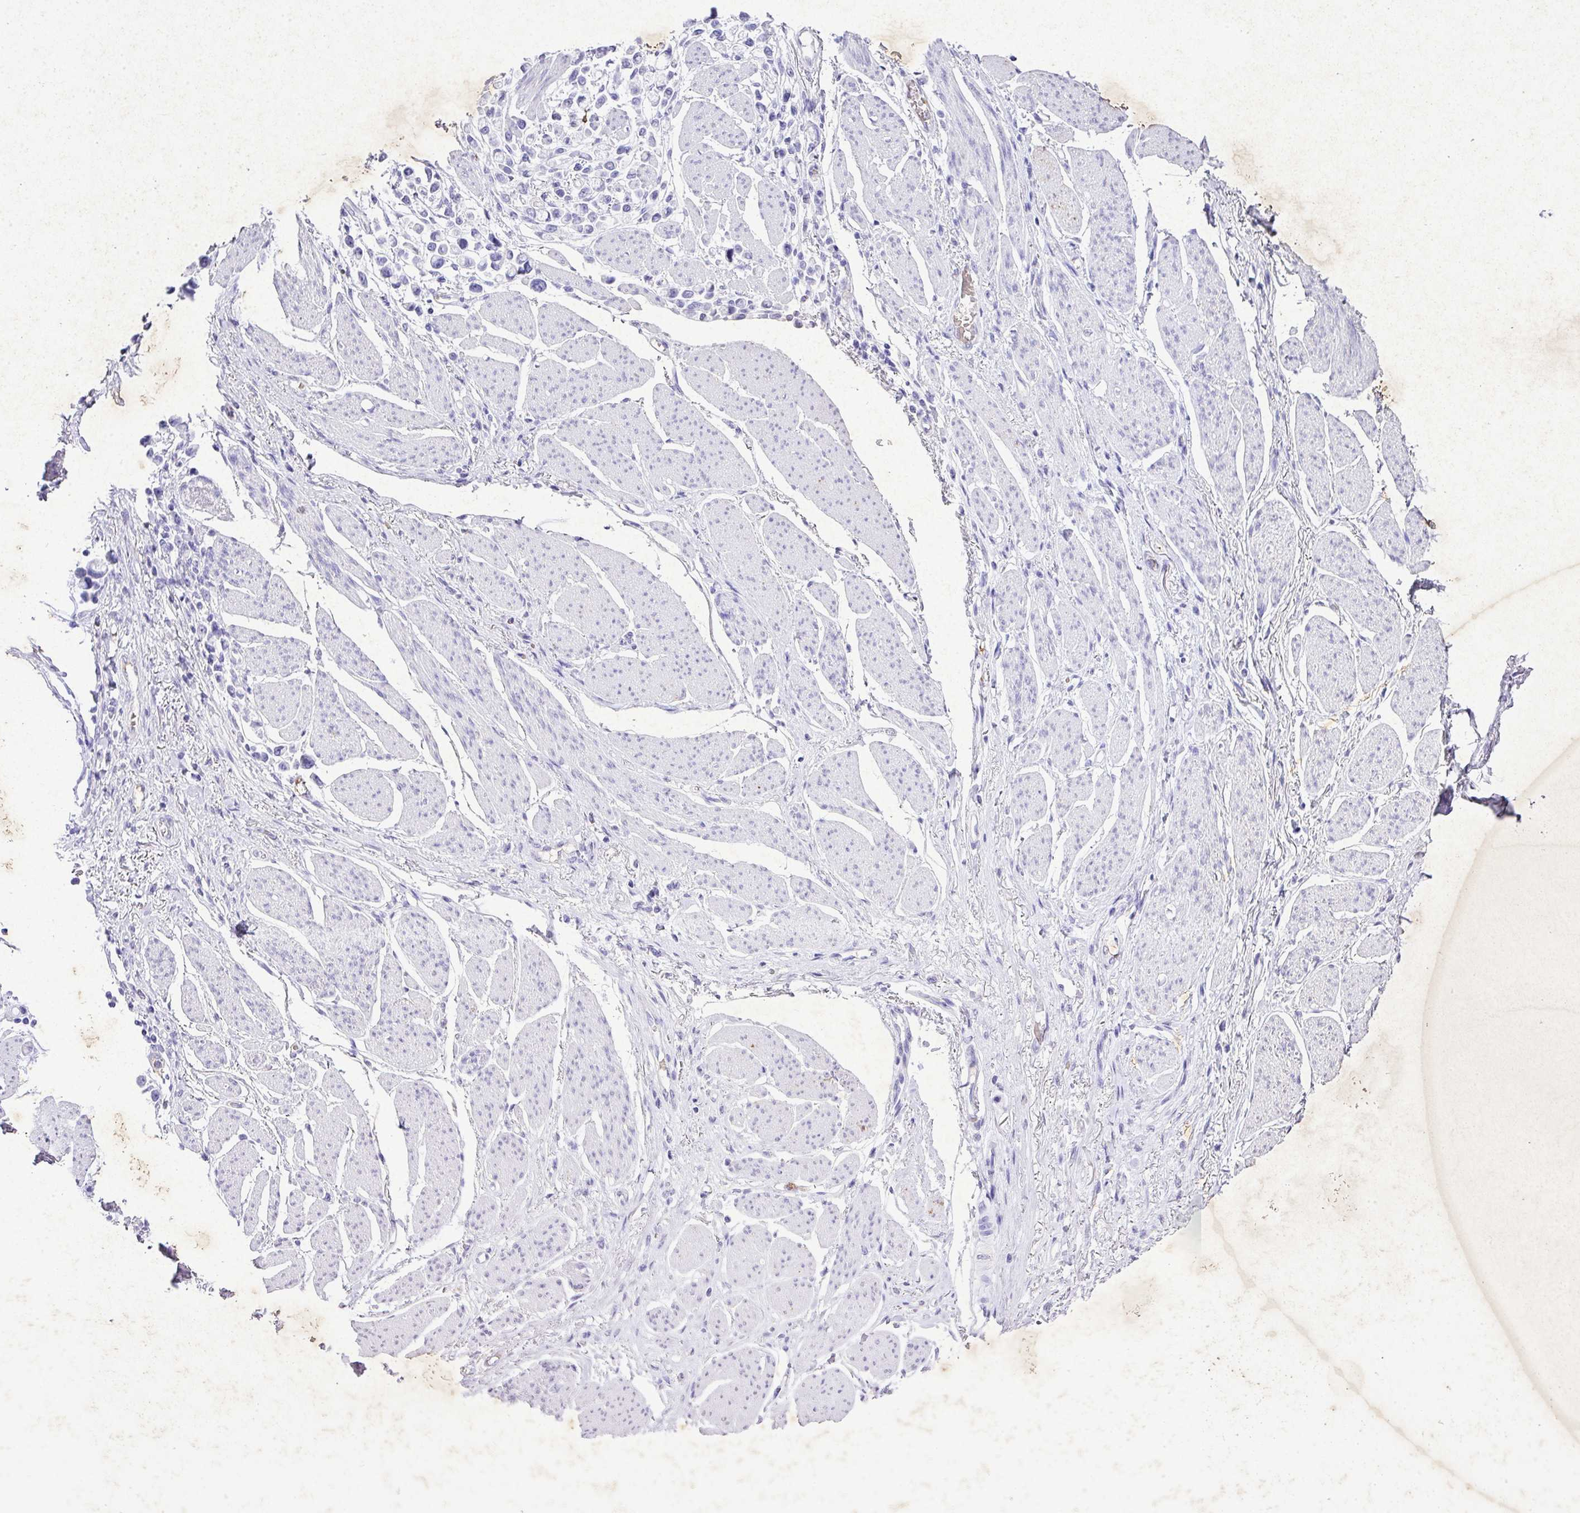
{"staining": {"intensity": "negative", "quantity": "none", "location": "none"}, "tissue": "stomach cancer", "cell_type": "Tumor cells", "image_type": "cancer", "snomed": [{"axis": "morphology", "description": "Adenocarcinoma, NOS"}, {"axis": "topography", "description": "Stomach"}], "caption": "Stomach adenocarcinoma was stained to show a protein in brown. There is no significant positivity in tumor cells.", "gene": "KCNJ11", "patient": {"sex": "female", "age": 81}}